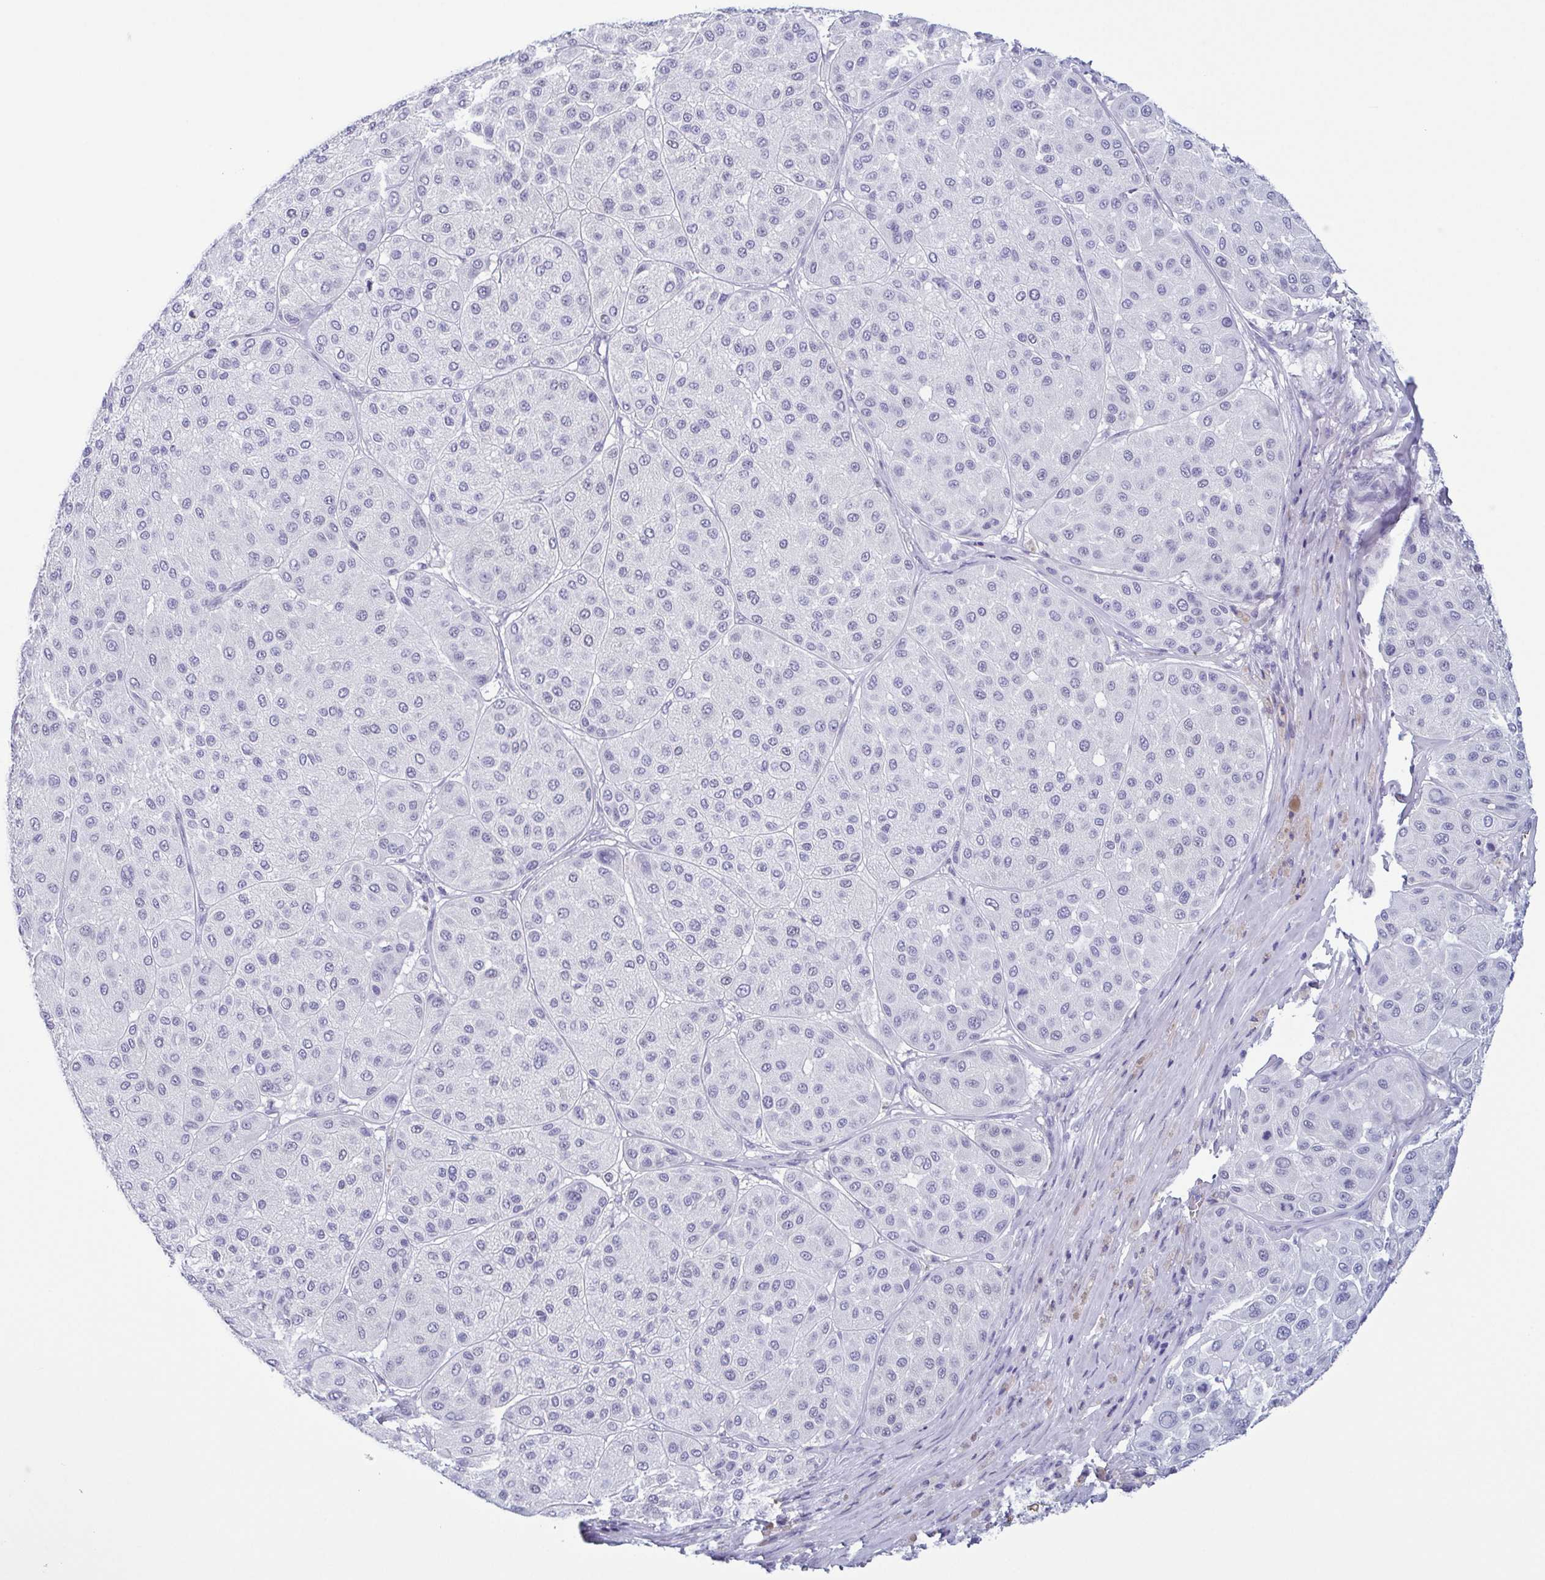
{"staining": {"intensity": "negative", "quantity": "none", "location": "none"}, "tissue": "melanoma", "cell_type": "Tumor cells", "image_type": "cancer", "snomed": [{"axis": "morphology", "description": "Malignant melanoma, Metastatic site"}, {"axis": "topography", "description": "Smooth muscle"}], "caption": "Human malignant melanoma (metastatic site) stained for a protein using immunohistochemistry exhibits no expression in tumor cells.", "gene": "KRT10", "patient": {"sex": "male", "age": 41}}